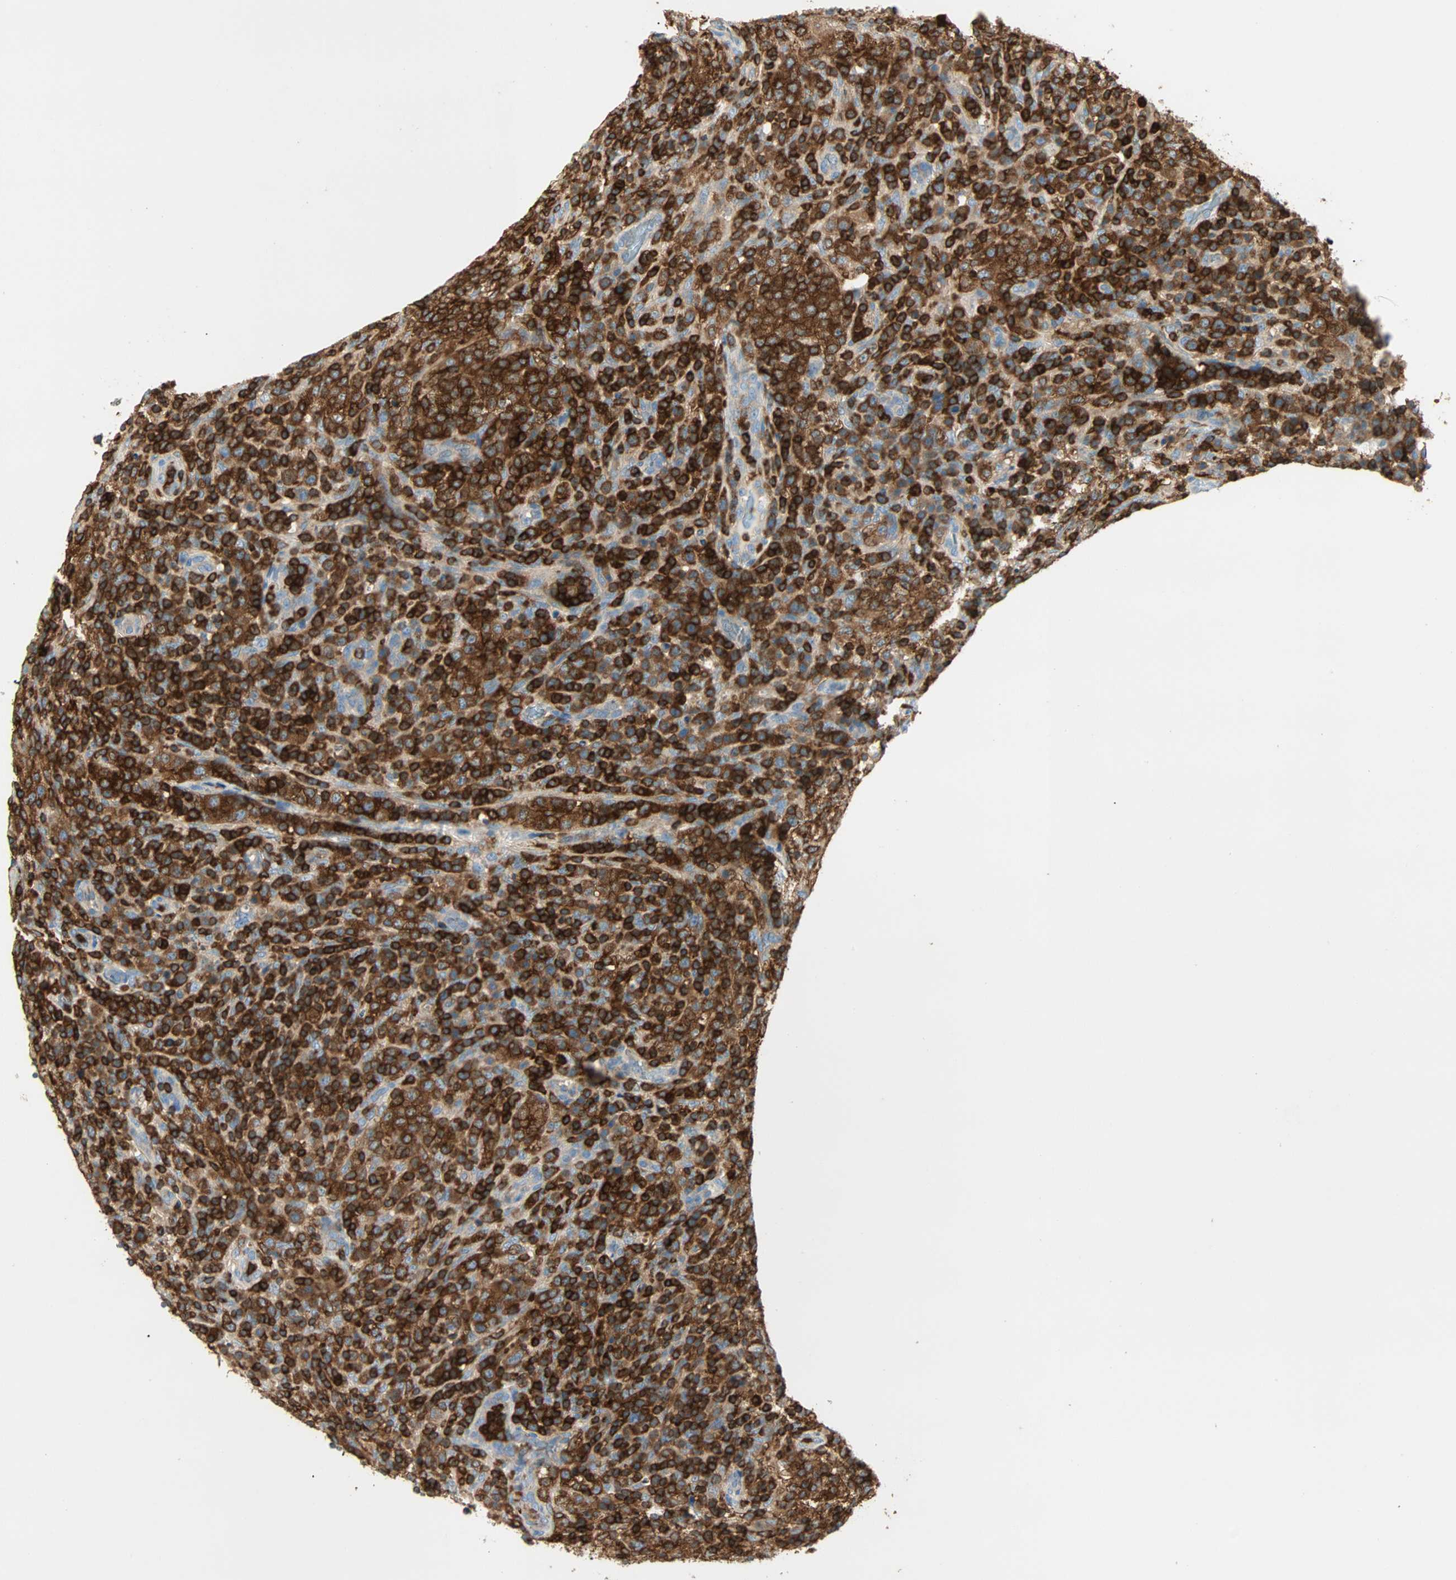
{"staining": {"intensity": "strong", "quantity": ">75%", "location": "cytoplasmic/membranous"}, "tissue": "lymphoma", "cell_type": "Tumor cells", "image_type": "cancer", "snomed": [{"axis": "morphology", "description": "Malignant lymphoma, non-Hodgkin's type, High grade"}, {"axis": "topography", "description": "Lymph node"}], "caption": "Malignant lymphoma, non-Hodgkin's type (high-grade) was stained to show a protein in brown. There is high levels of strong cytoplasmic/membranous expression in about >75% of tumor cells.", "gene": "FMNL1", "patient": {"sex": "female", "age": 76}}